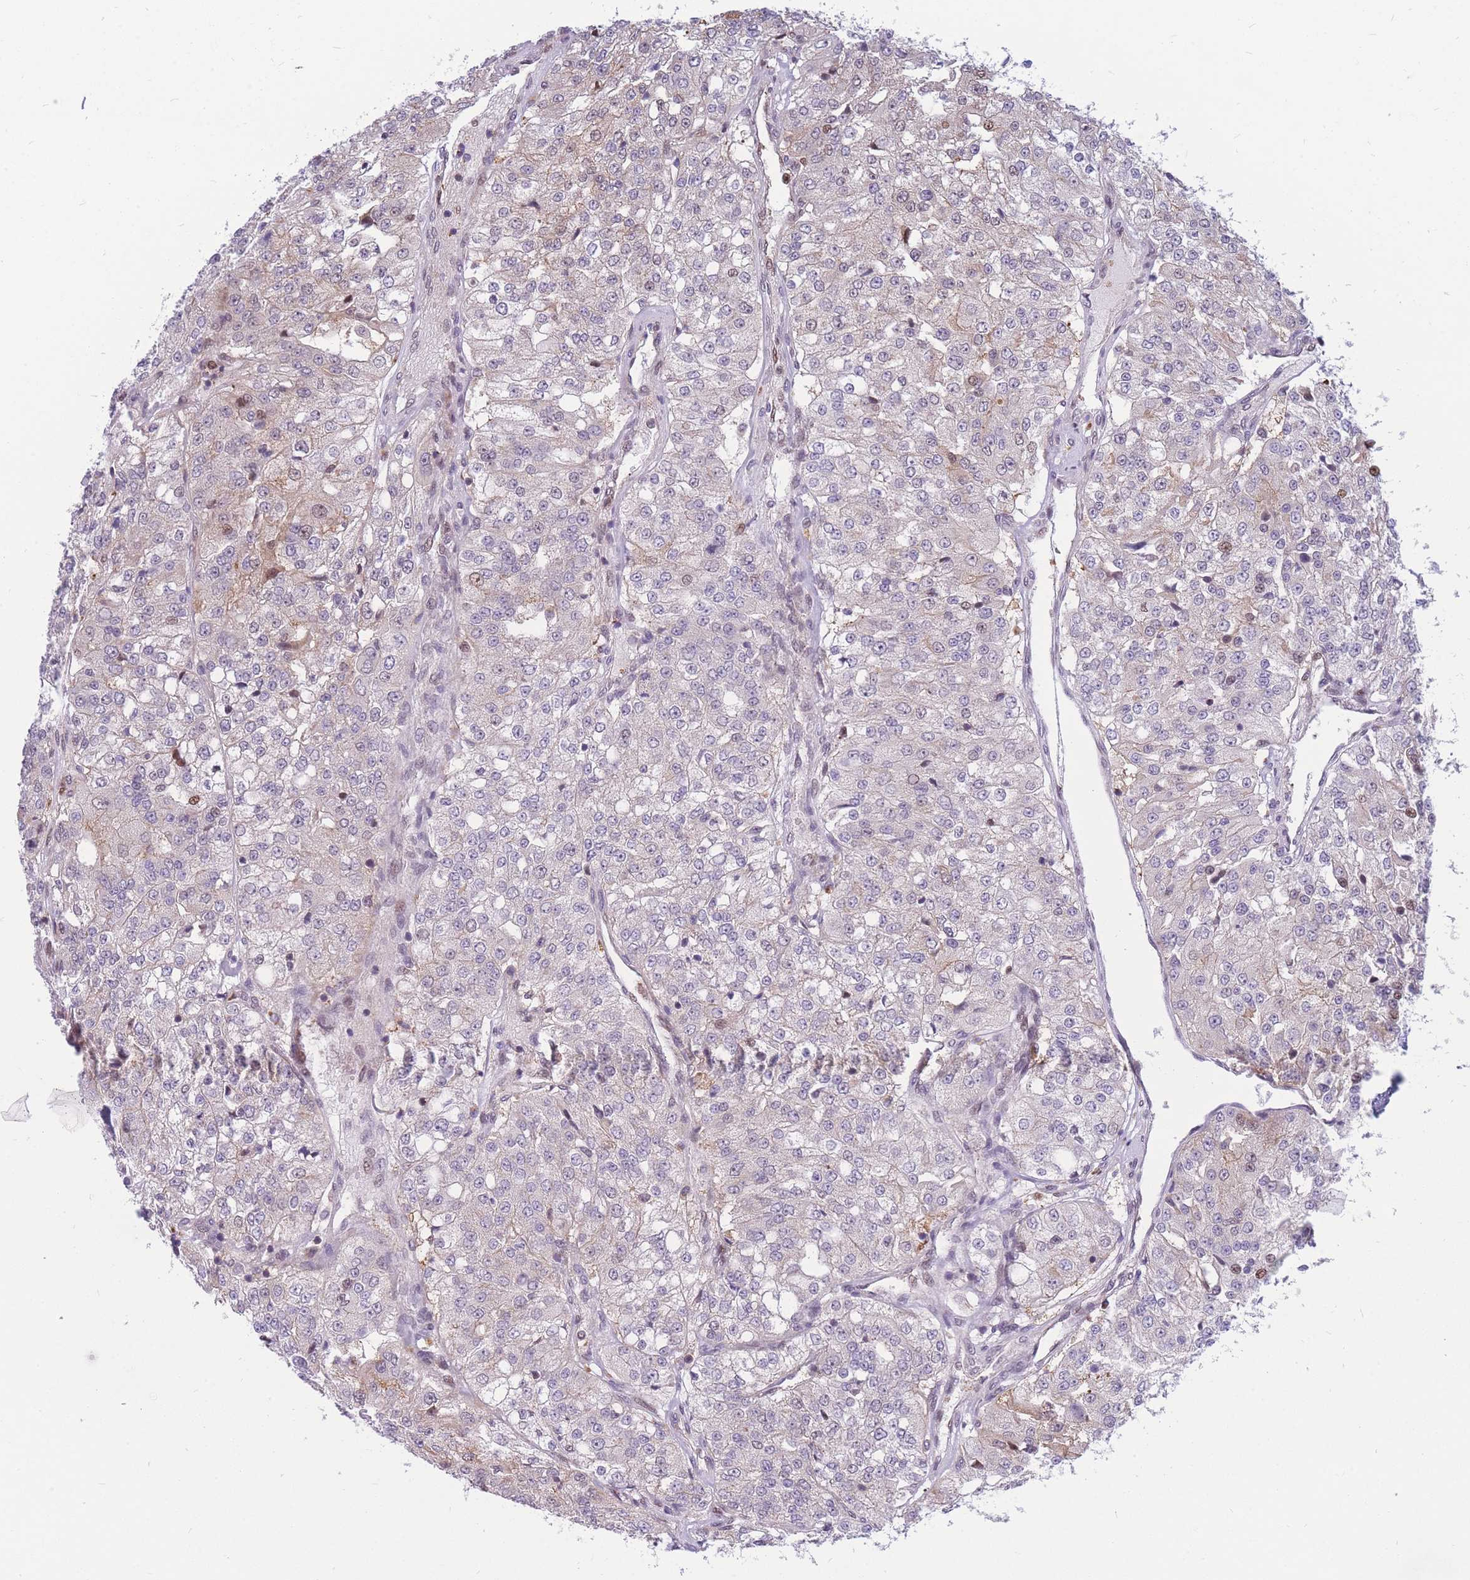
{"staining": {"intensity": "weak", "quantity": "<25%", "location": "nuclear"}, "tissue": "renal cancer", "cell_type": "Tumor cells", "image_type": "cancer", "snomed": [{"axis": "morphology", "description": "Adenocarcinoma, NOS"}, {"axis": "topography", "description": "Kidney"}], "caption": "Immunohistochemical staining of renal adenocarcinoma reveals no significant positivity in tumor cells.", "gene": "CRACD", "patient": {"sex": "female", "age": 63}}